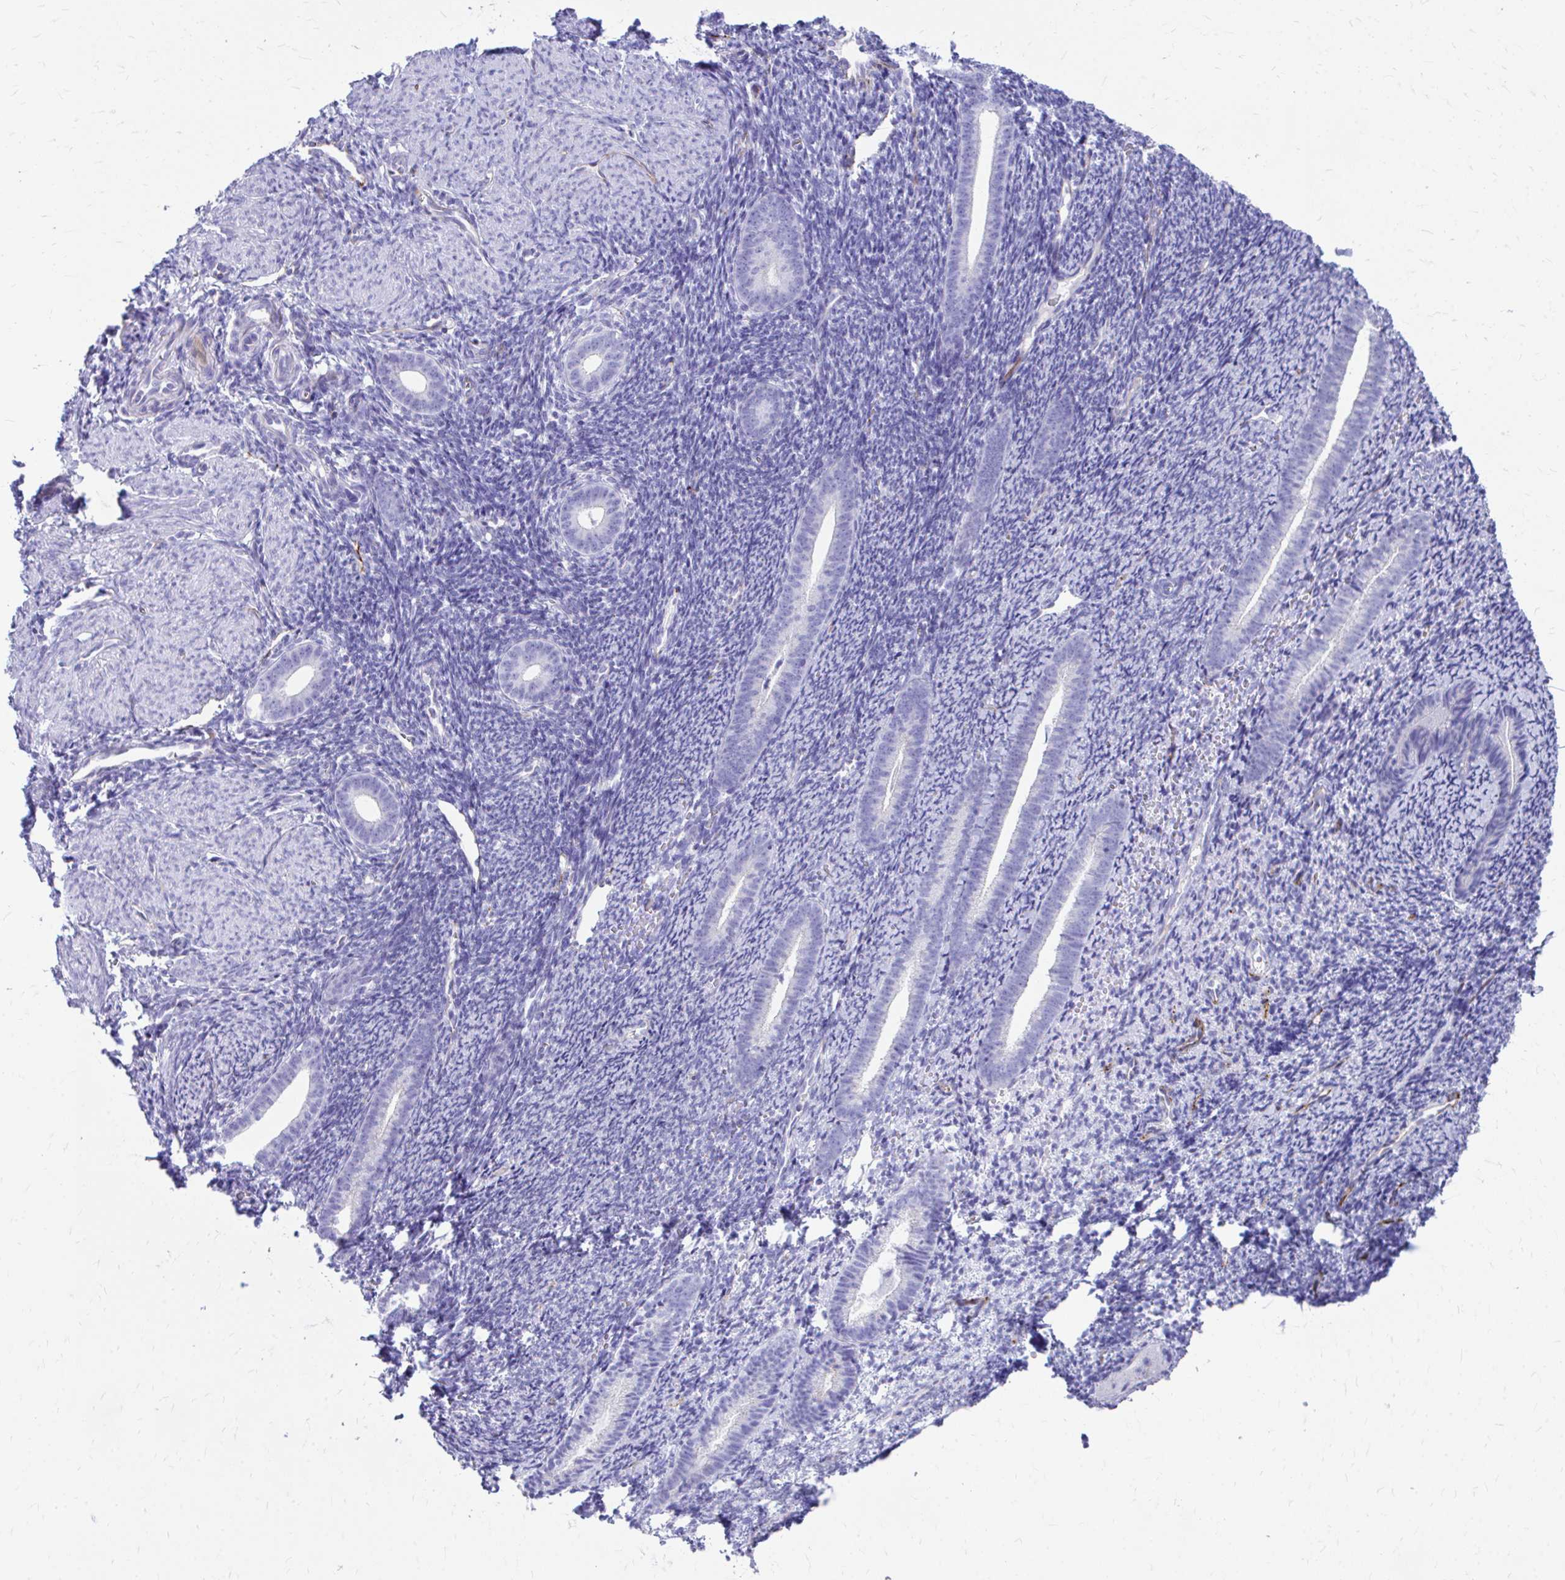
{"staining": {"intensity": "negative", "quantity": "none", "location": "none"}, "tissue": "endometrium", "cell_type": "Cells in endometrial stroma", "image_type": "normal", "snomed": [{"axis": "morphology", "description": "Normal tissue, NOS"}, {"axis": "topography", "description": "Endometrium"}], "caption": "Human endometrium stained for a protein using immunohistochemistry (IHC) exhibits no staining in cells in endometrial stroma.", "gene": "ENSG00000285953", "patient": {"sex": "female", "age": 39}}